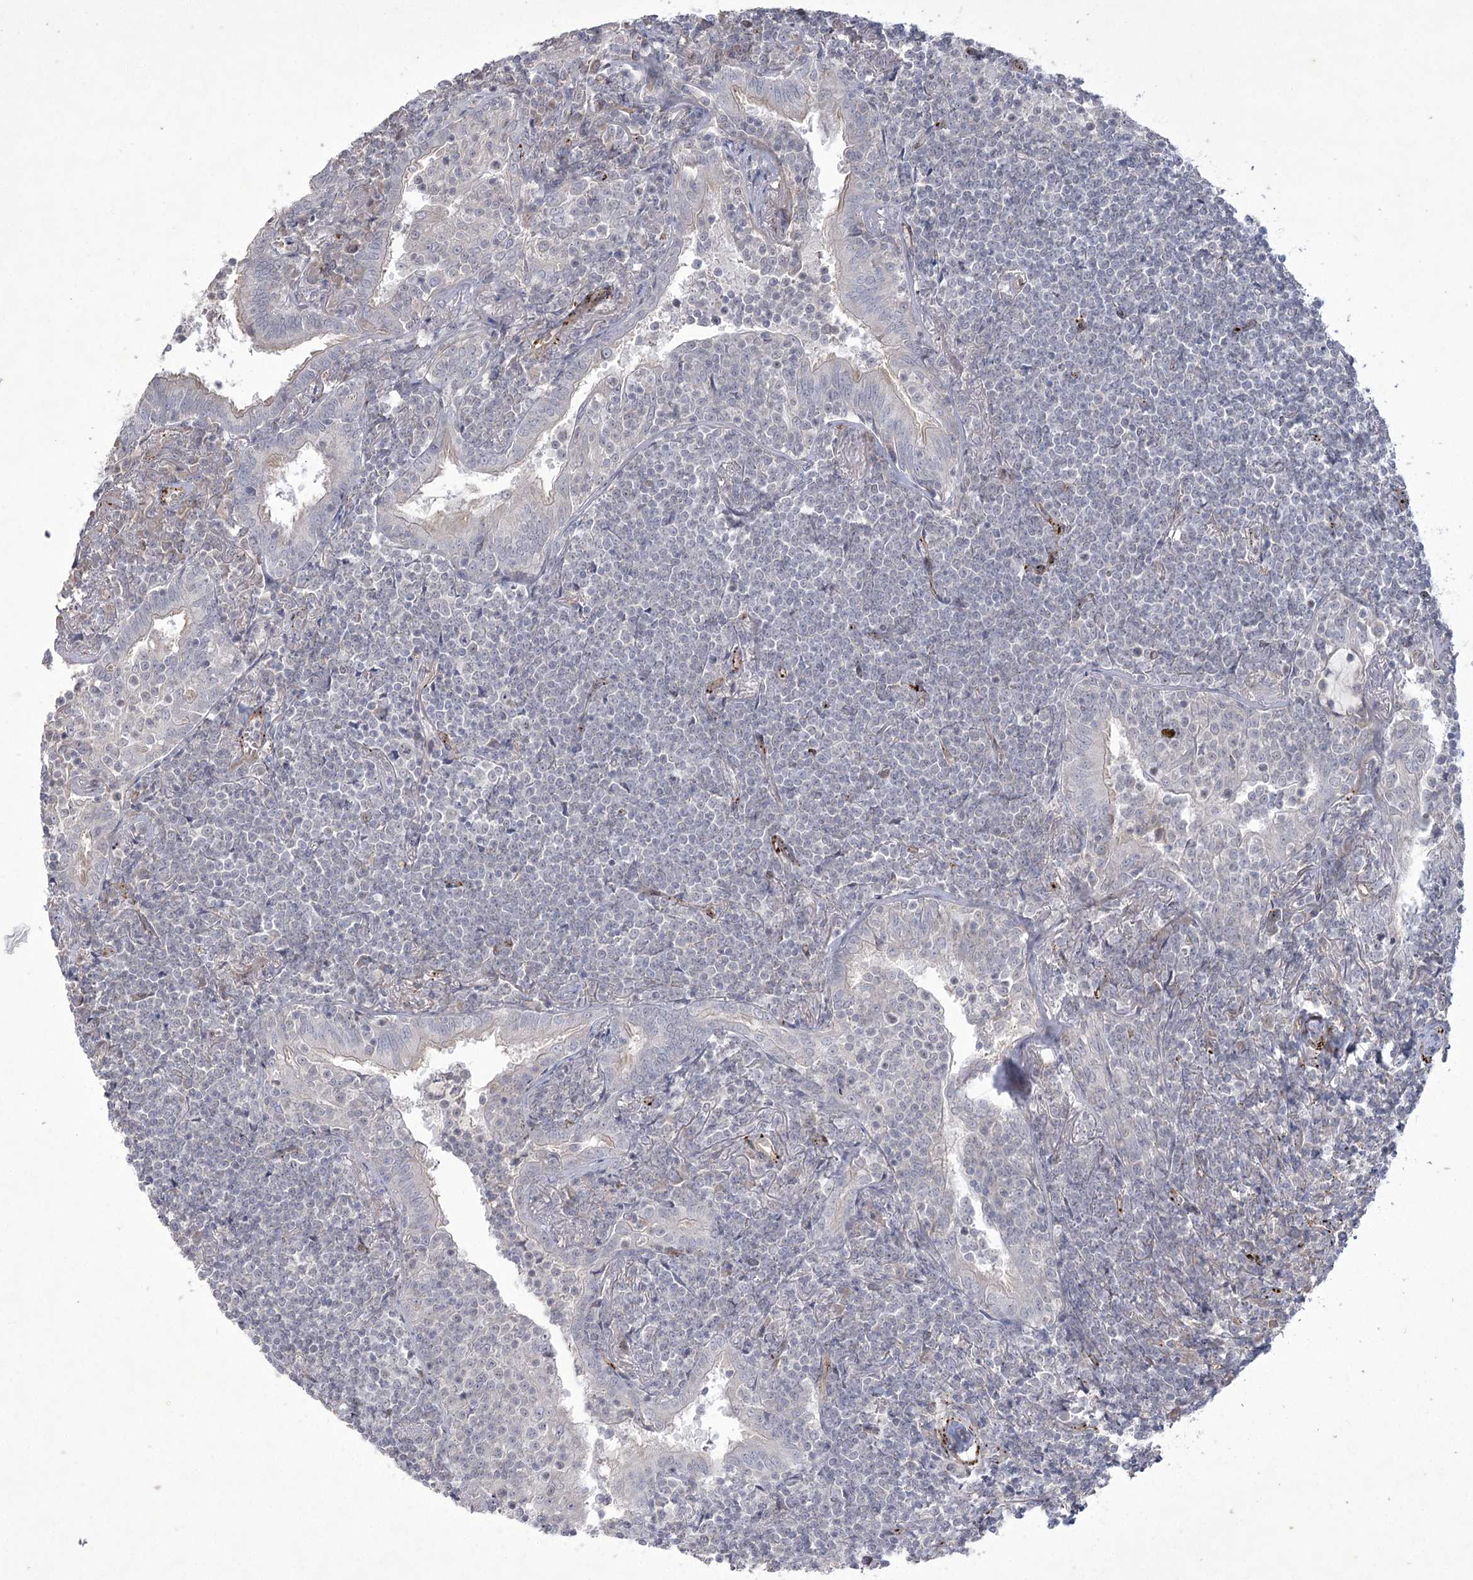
{"staining": {"intensity": "negative", "quantity": "none", "location": "none"}, "tissue": "lymphoma", "cell_type": "Tumor cells", "image_type": "cancer", "snomed": [{"axis": "morphology", "description": "Malignant lymphoma, non-Hodgkin's type, Low grade"}, {"axis": "topography", "description": "Lung"}], "caption": "Protein analysis of lymphoma shows no significant positivity in tumor cells. (DAB immunohistochemistry (IHC) with hematoxylin counter stain).", "gene": "AMTN", "patient": {"sex": "female", "age": 71}}